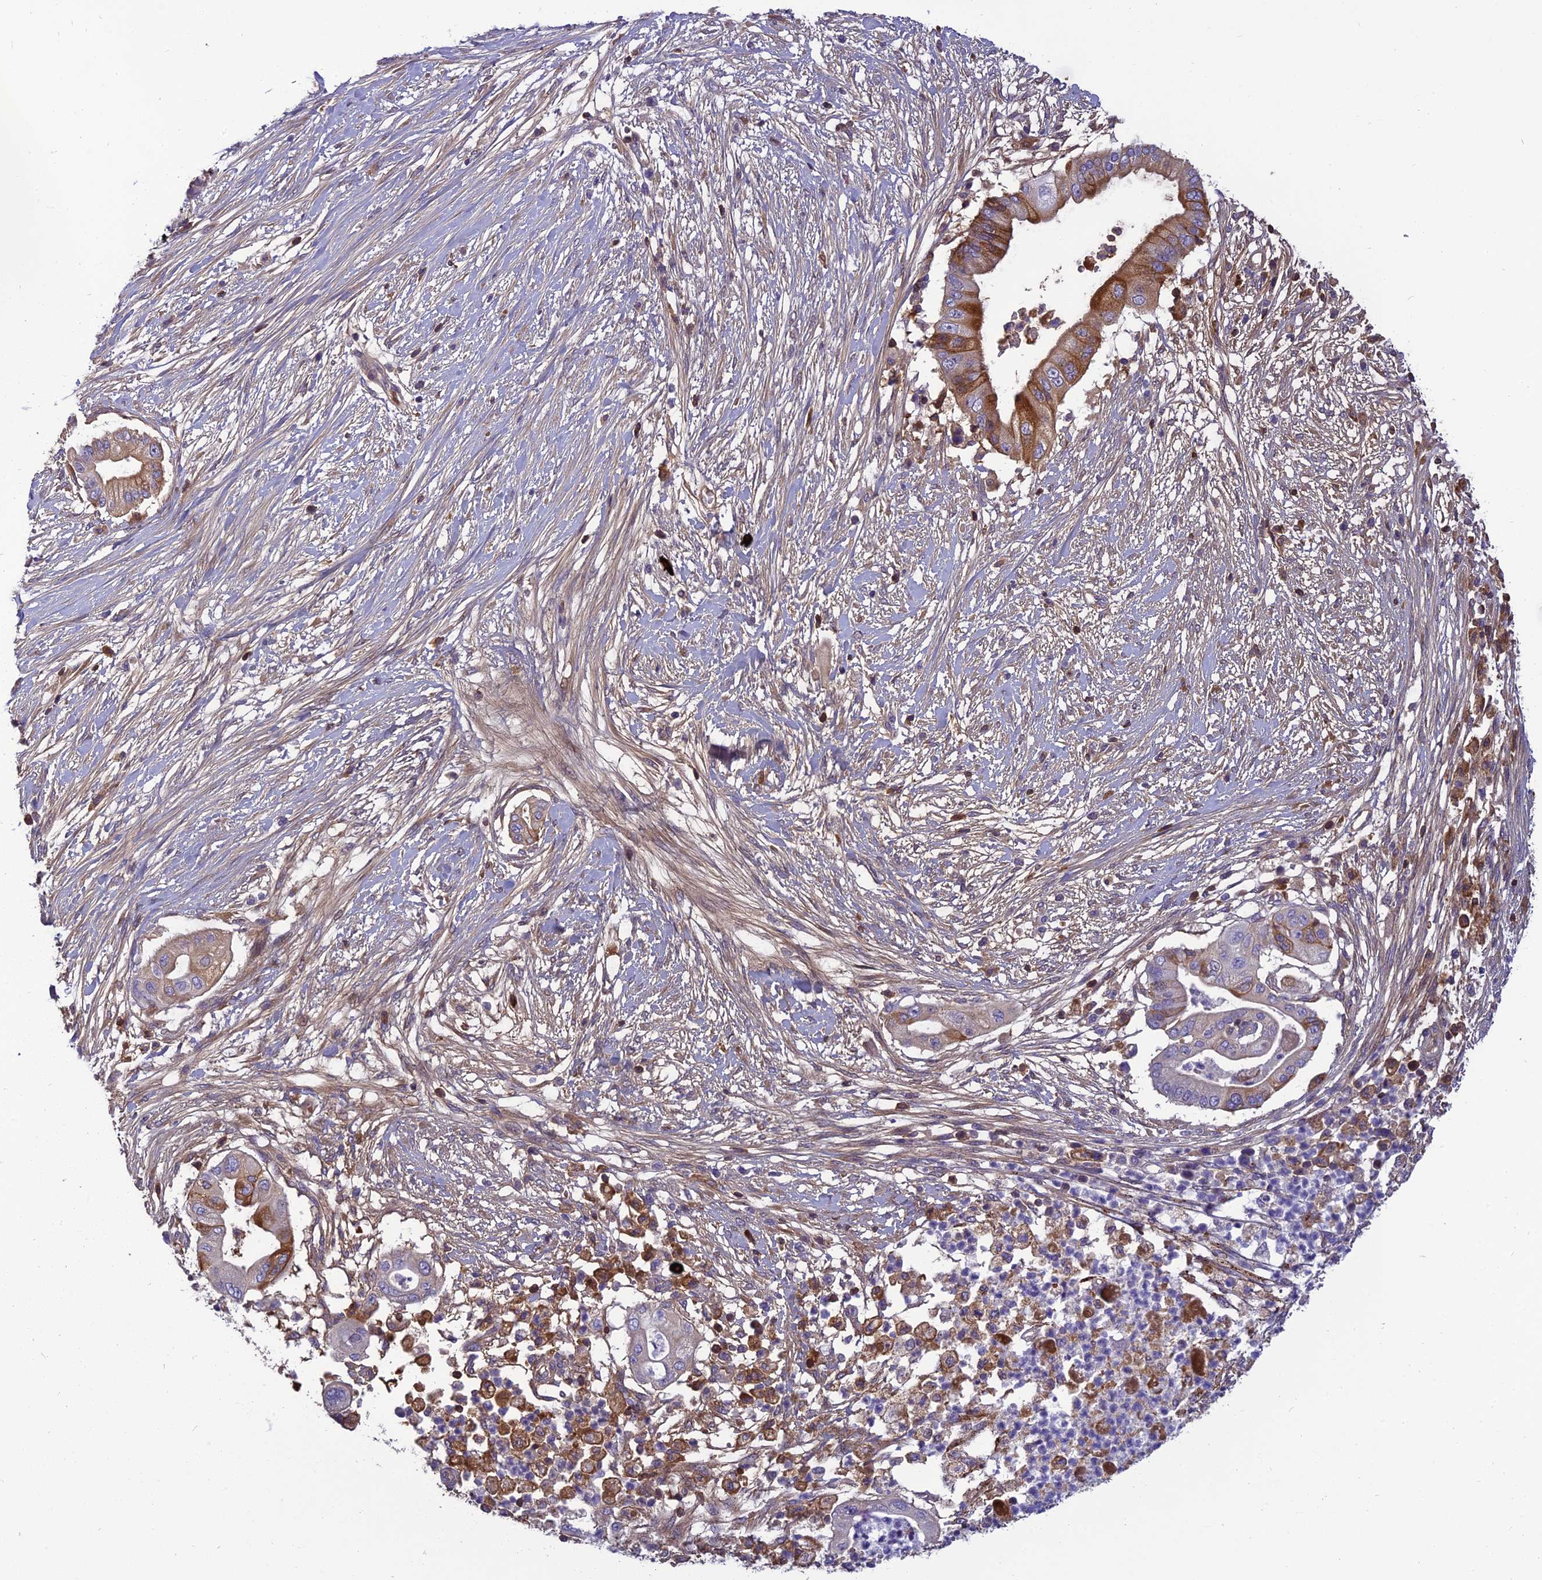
{"staining": {"intensity": "moderate", "quantity": "<25%", "location": "cytoplasmic/membranous"}, "tissue": "pancreatic cancer", "cell_type": "Tumor cells", "image_type": "cancer", "snomed": [{"axis": "morphology", "description": "Adenocarcinoma, NOS"}, {"axis": "topography", "description": "Pancreas"}], "caption": "A high-resolution histopathology image shows immunohistochemistry (IHC) staining of pancreatic cancer (adenocarcinoma), which demonstrates moderate cytoplasmic/membranous staining in approximately <25% of tumor cells.", "gene": "CLEC11A", "patient": {"sex": "male", "age": 68}}